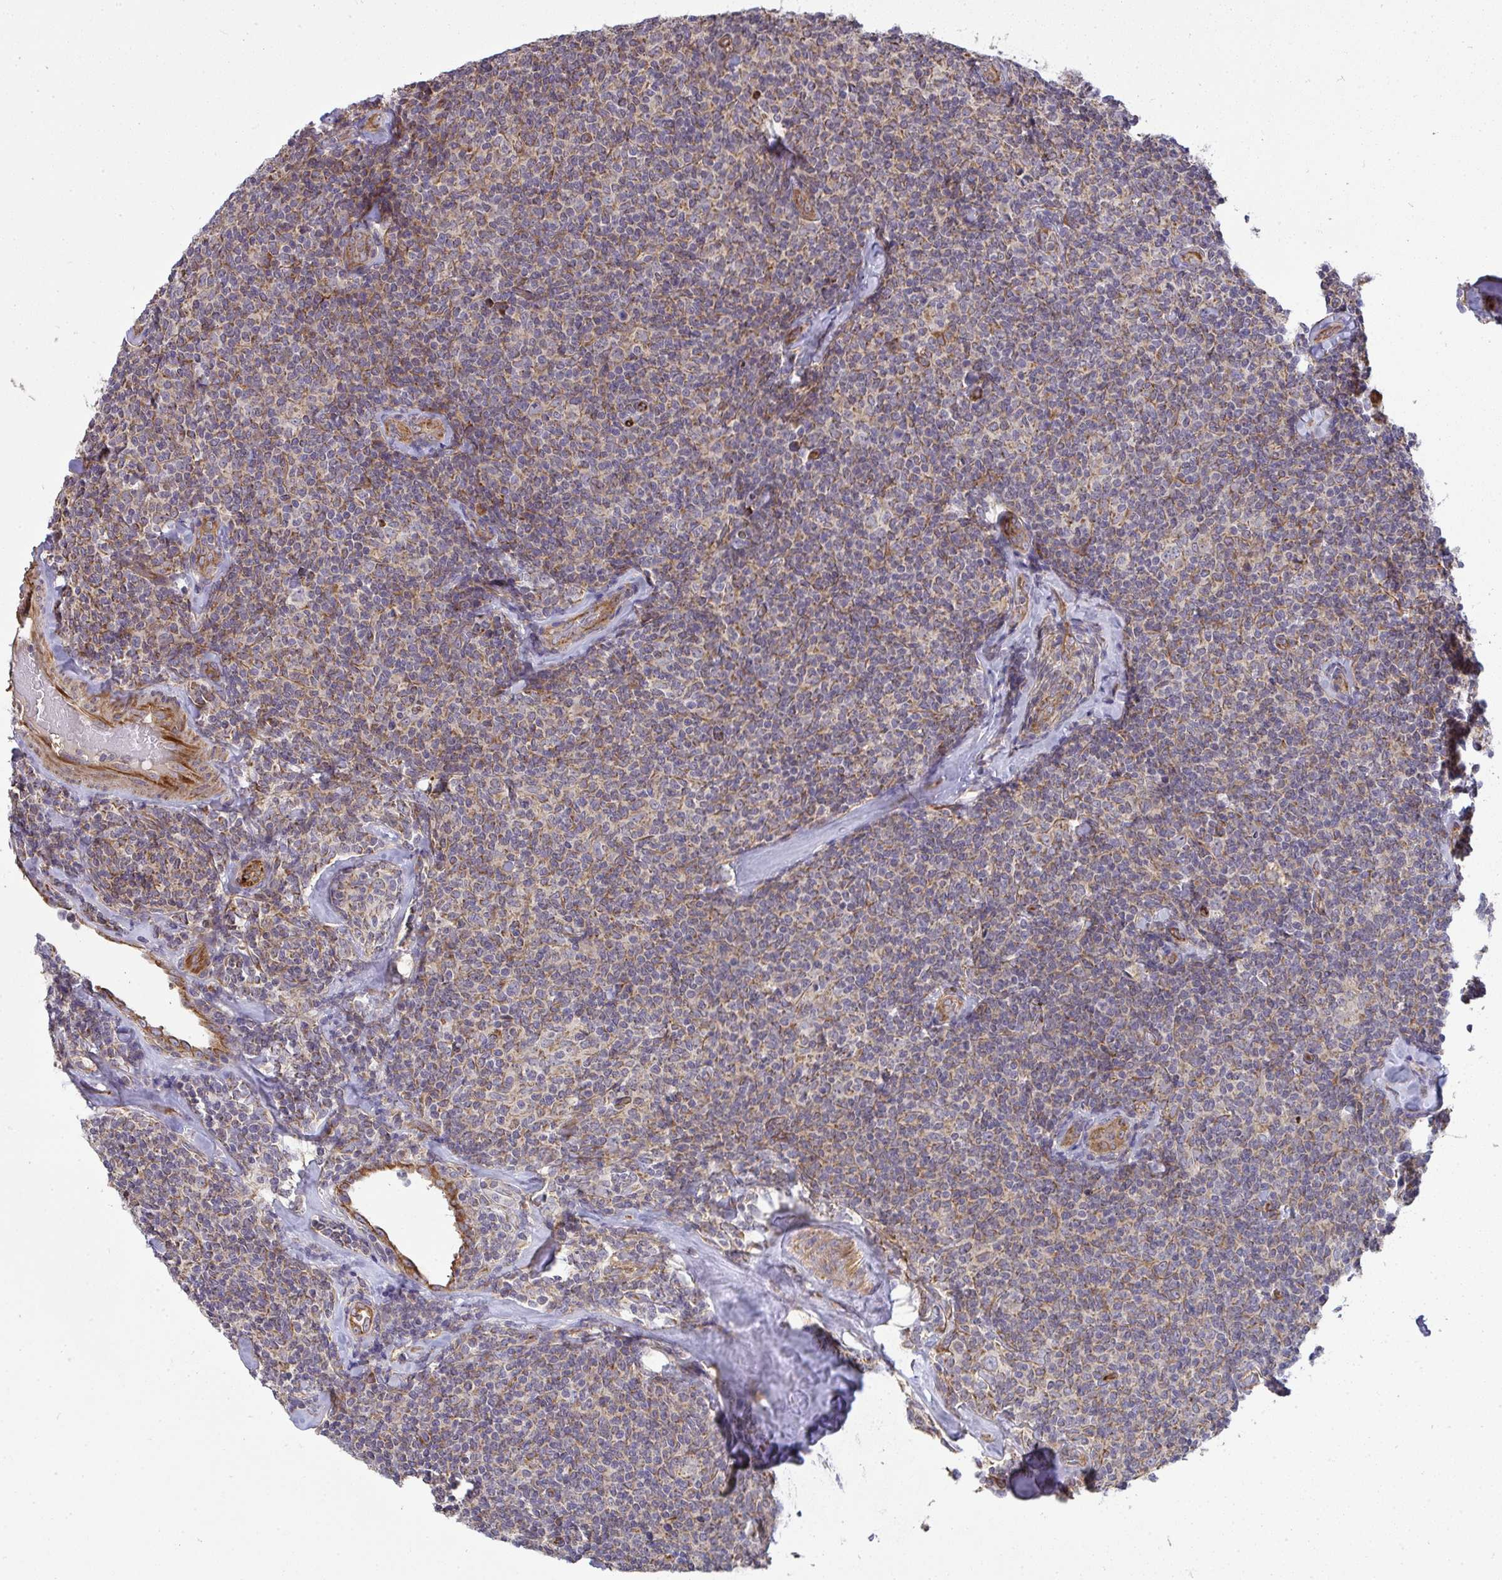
{"staining": {"intensity": "moderate", "quantity": ">75%", "location": "cytoplasmic/membranous"}, "tissue": "lymphoma", "cell_type": "Tumor cells", "image_type": "cancer", "snomed": [{"axis": "morphology", "description": "Malignant lymphoma, non-Hodgkin's type, Low grade"}, {"axis": "topography", "description": "Lymph node"}], "caption": "An IHC photomicrograph of tumor tissue is shown. Protein staining in brown shows moderate cytoplasmic/membranous positivity in malignant lymphoma, non-Hodgkin's type (low-grade) within tumor cells.", "gene": "B4GALT6", "patient": {"sex": "female", "age": 56}}